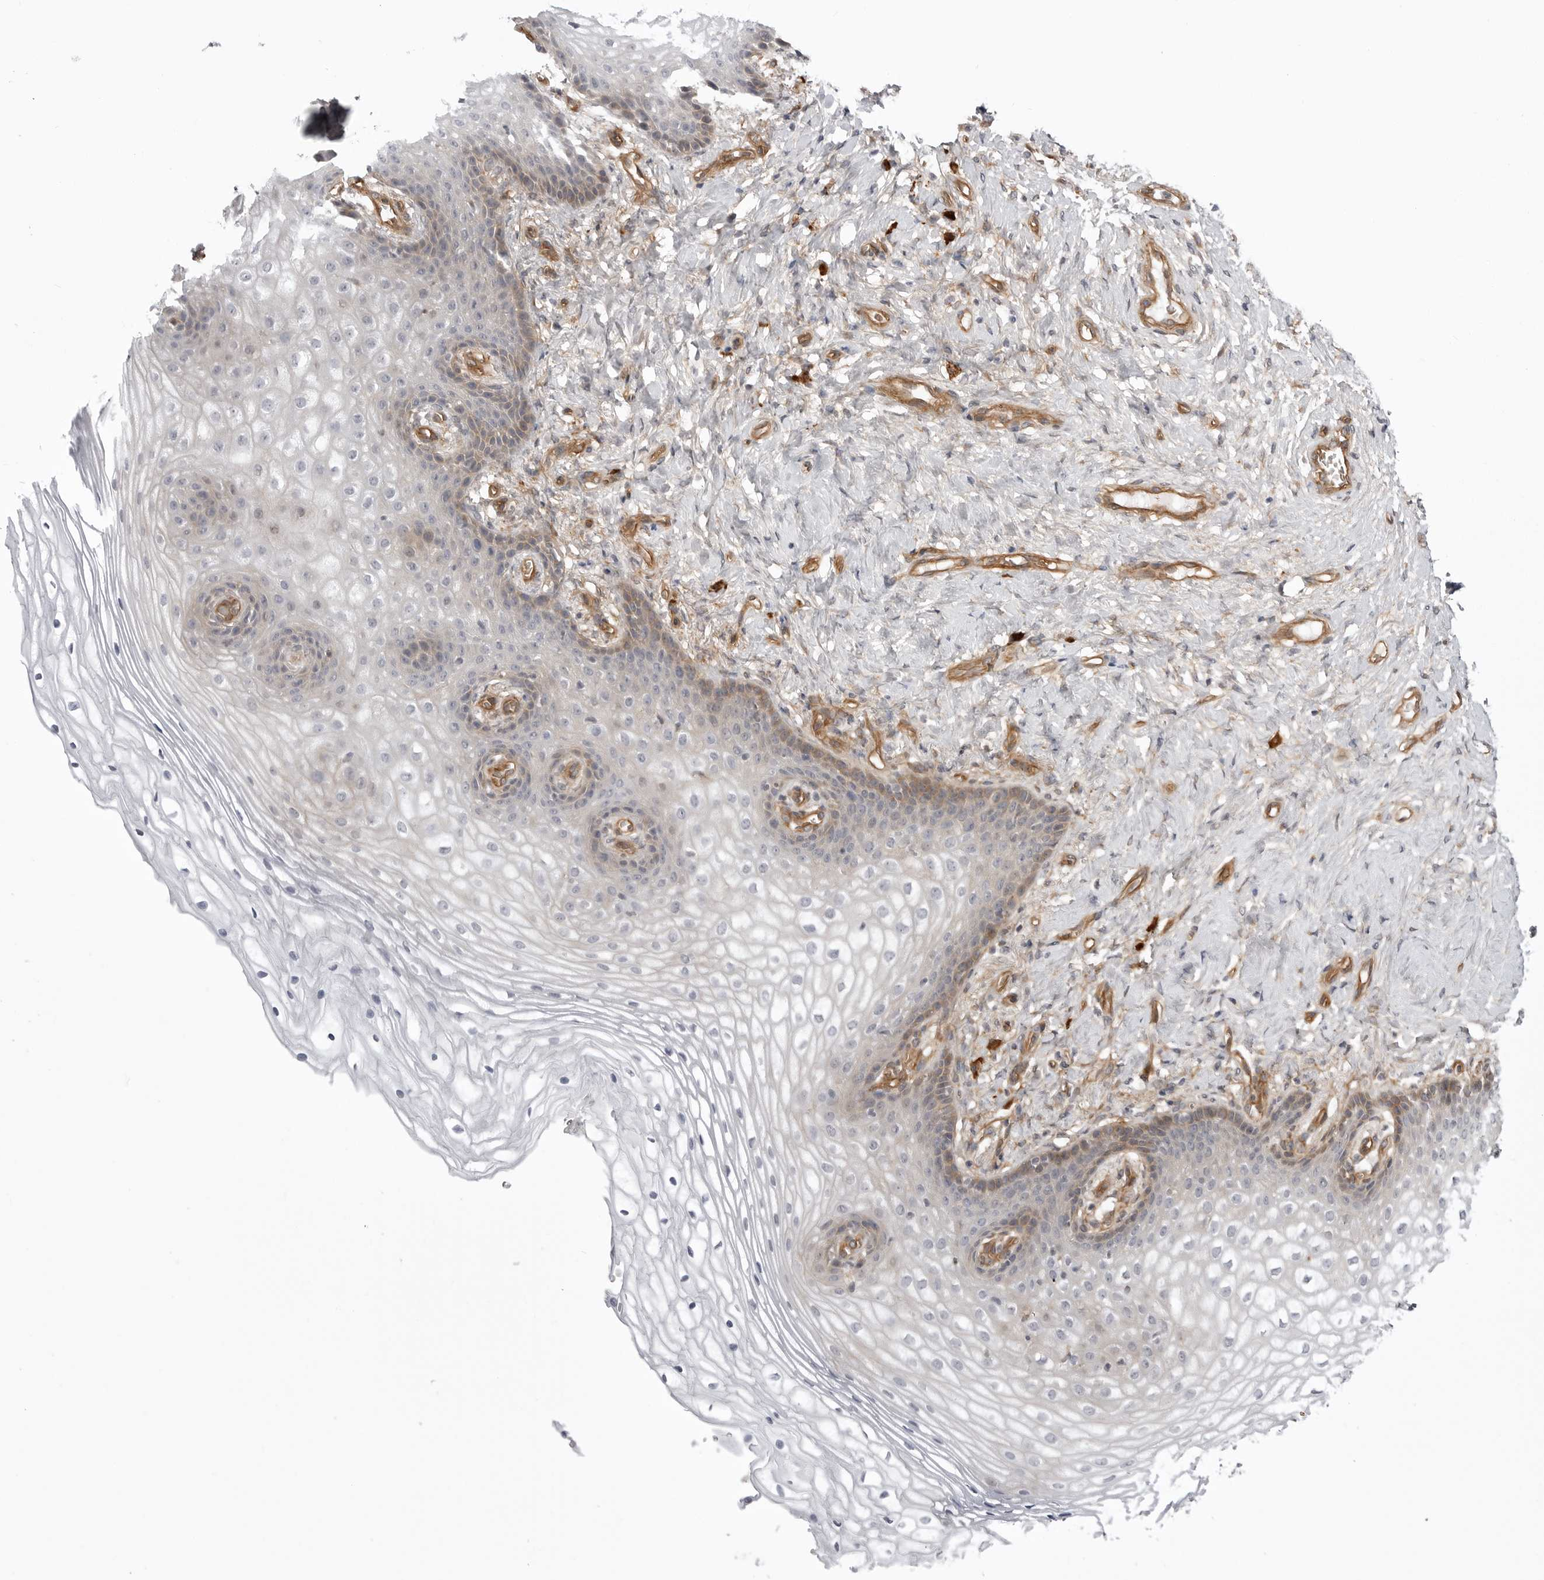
{"staining": {"intensity": "weak", "quantity": "<25%", "location": "cytoplasmic/membranous"}, "tissue": "vagina", "cell_type": "Squamous epithelial cells", "image_type": "normal", "snomed": [{"axis": "morphology", "description": "Normal tissue, NOS"}, {"axis": "topography", "description": "Vagina"}], "caption": "Protein analysis of unremarkable vagina reveals no significant expression in squamous epithelial cells.", "gene": "ARL5A", "patient": {"sex": "female", "age": 60}}